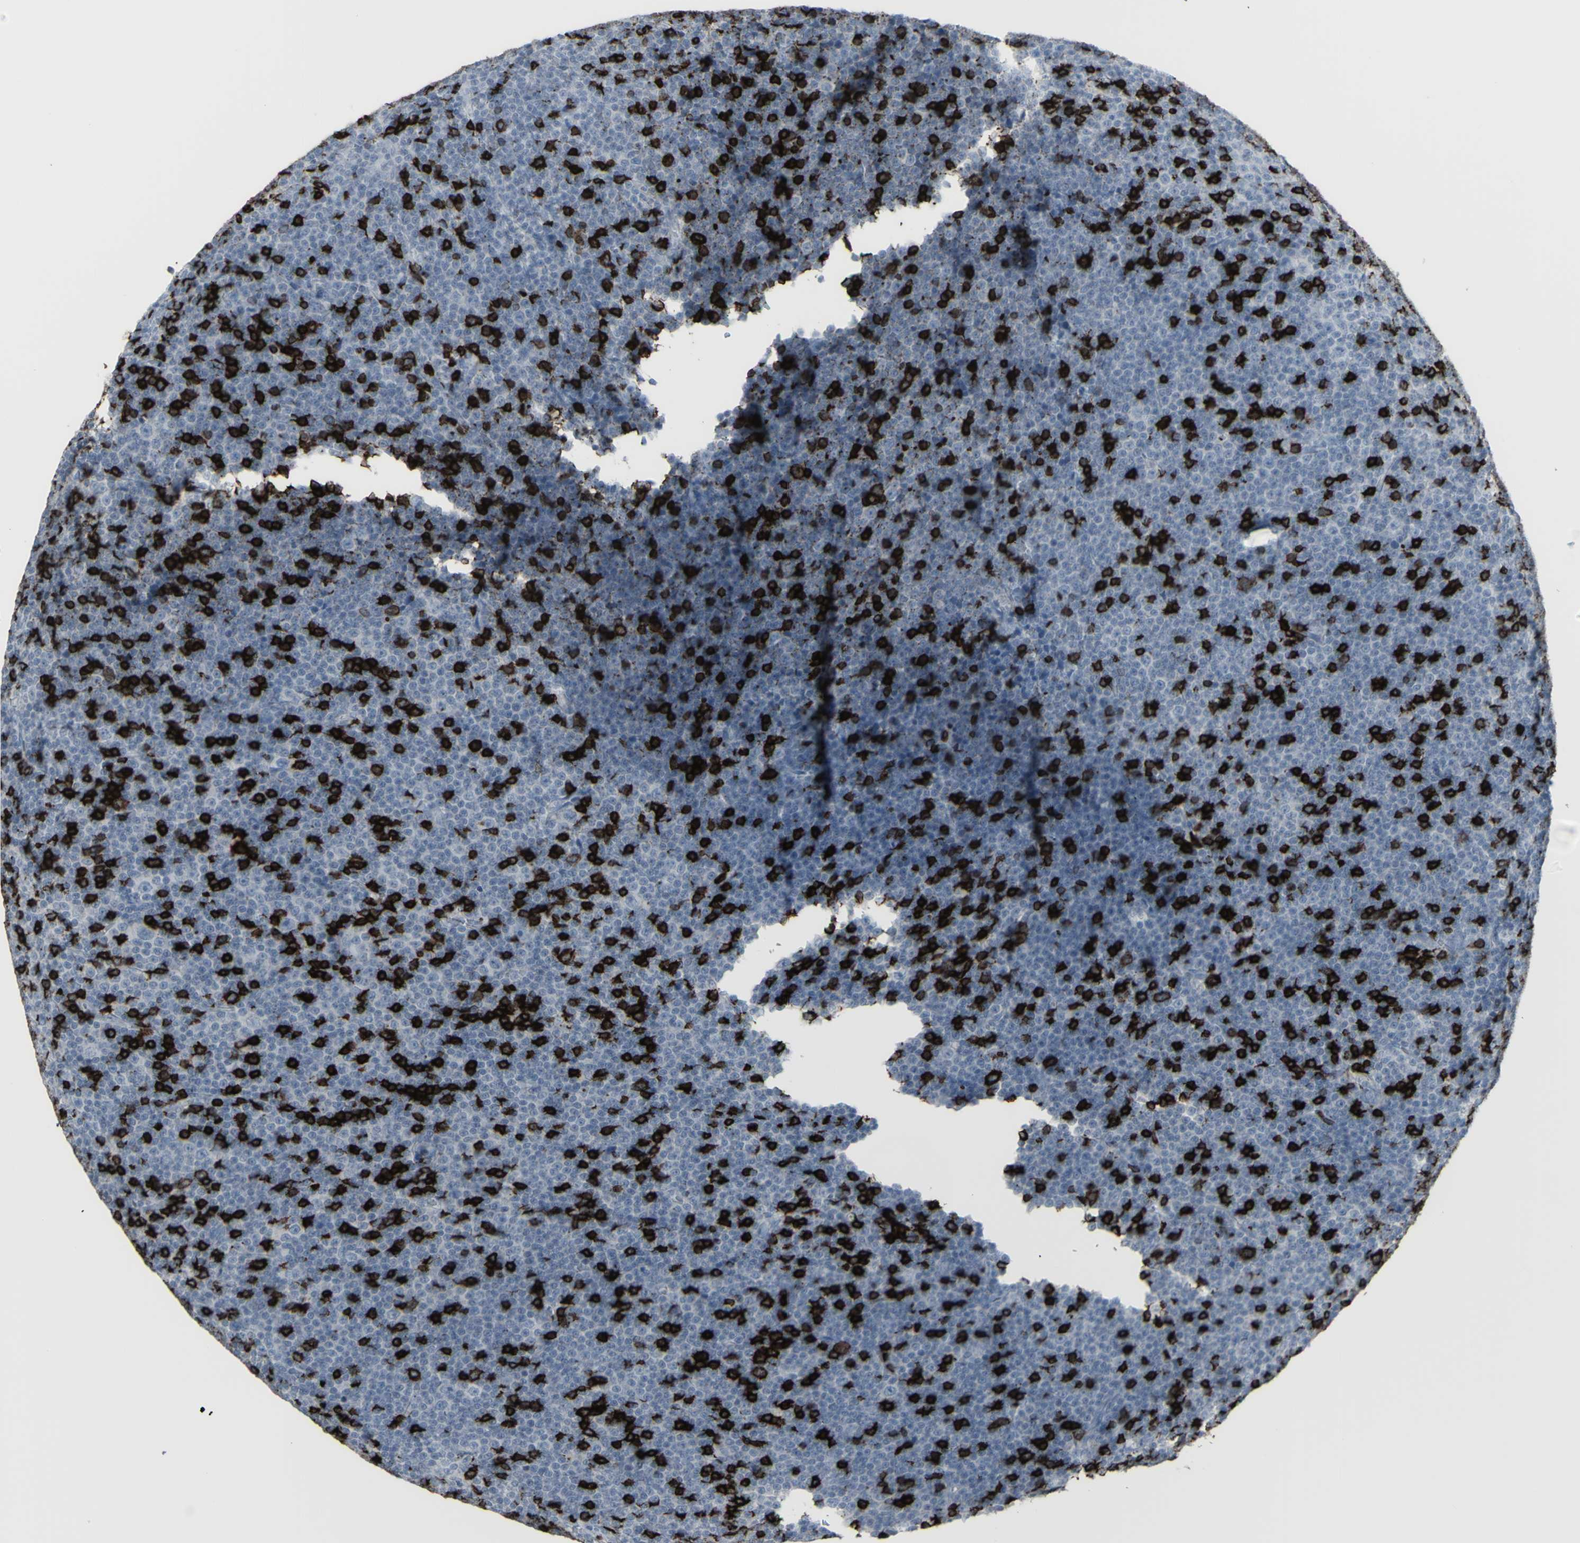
{"staining": {"intensity": "strong", "quantity": "25%-75%", "location": "cytoplasmic/membranous"}, "tissue": "lymphoma", "cell_type": "Tumor cells", "image_type": "cancer", "snomed": [{"axis": "morphology", "description": "Malignant lymphoma, non-Hodgkin's type, Low grade"}, {"axis": "topography", "description": "Lymph node"}], "caption": "Human malignant lymphoma, non-Hodgkin's type (low-grade) stained for a protein (brown) displays strong cytoplasmic/membranous positive staining in approximately 25%-75% of tumor cells.", "gene": "CD247", "patient": {"sex": "female", "age": 67}}